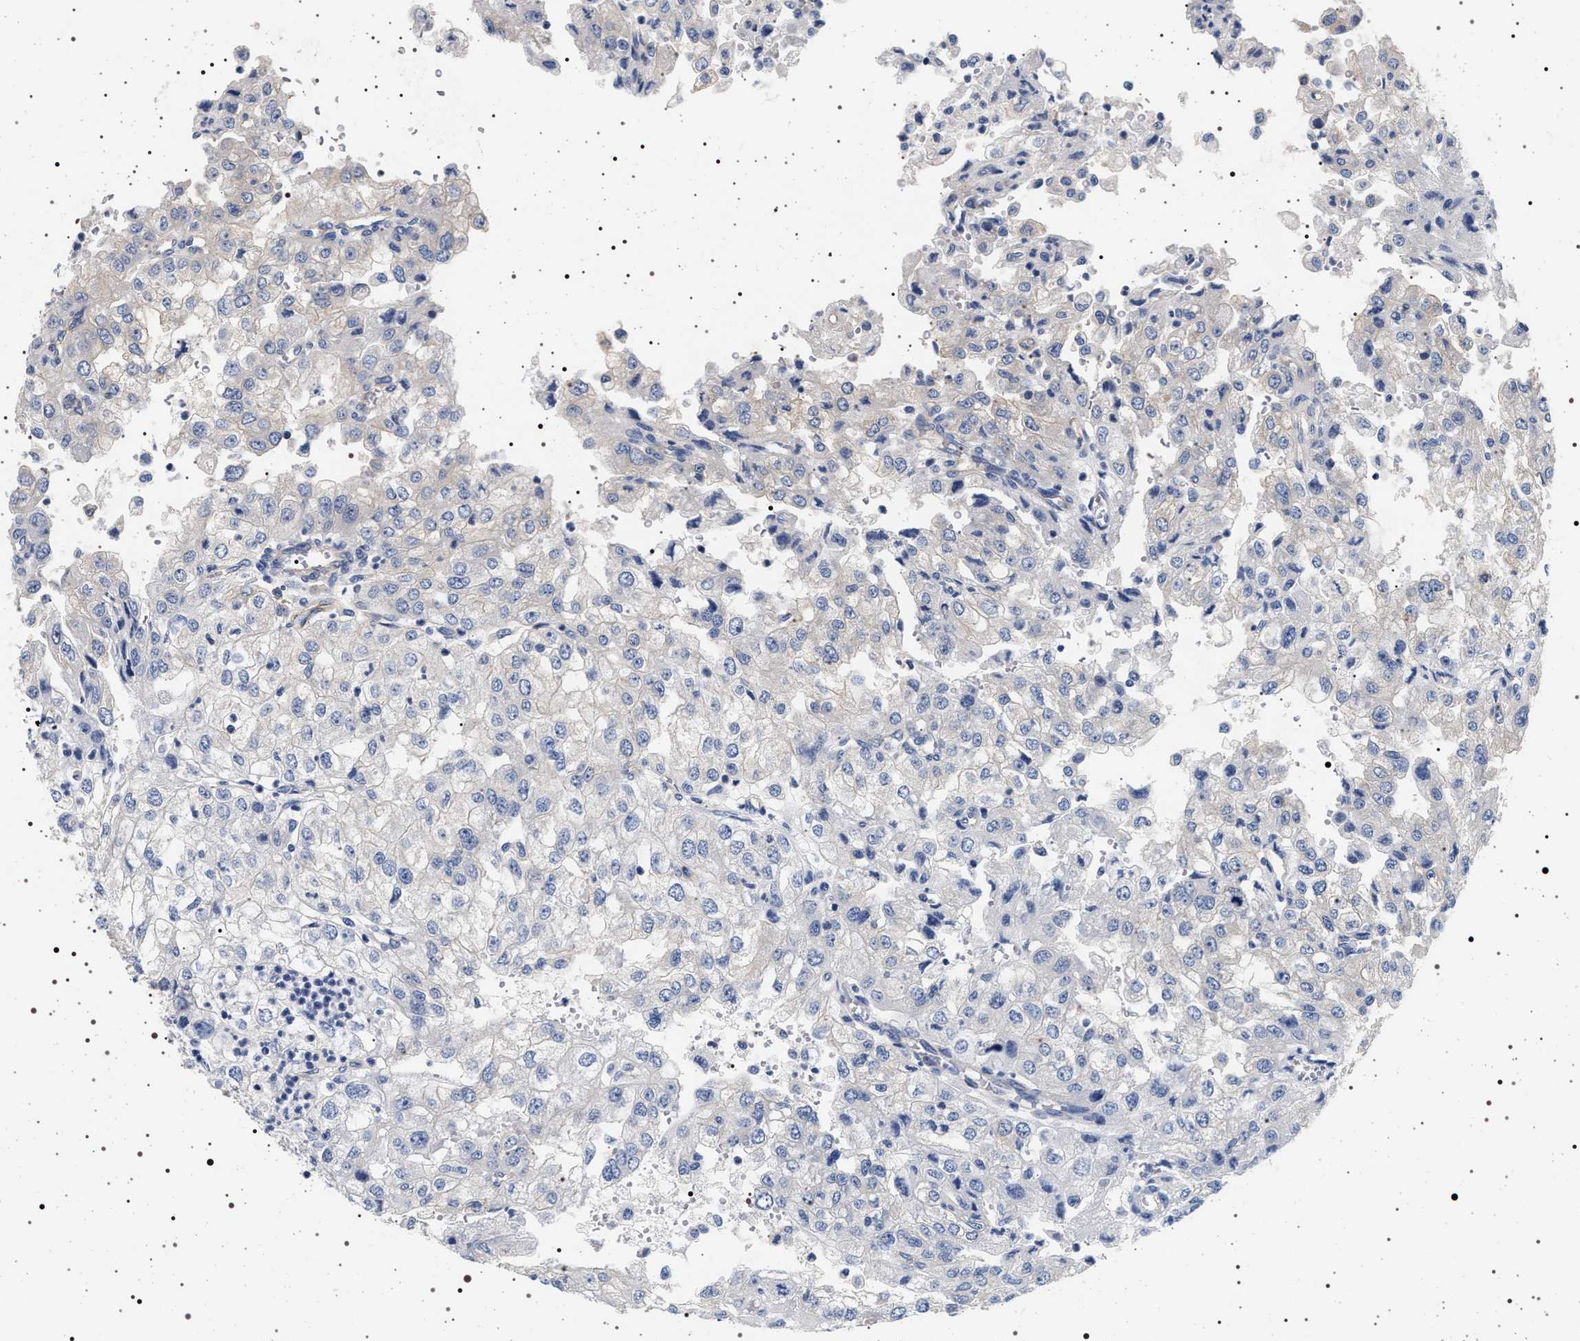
{"staining": {"intensity": "negative", "quantity": "none", "location": "none"}, "tissue": "renal cancer", "cell_type": "Tumor cells", "image_type": "cancer", "snomed": [{"axis": "morphology", "description": "Adenocarcinoma, NOS"}, {"axis": "topography", "description": "Kidney"}], "caption": "Human renal adenocarcinoma stained for a protein using immunohistochemistry (IHC) reveals no staining in tumor cells.", "gene": "HSD17B1", "patient": {"sex": "female", "age": 54}}